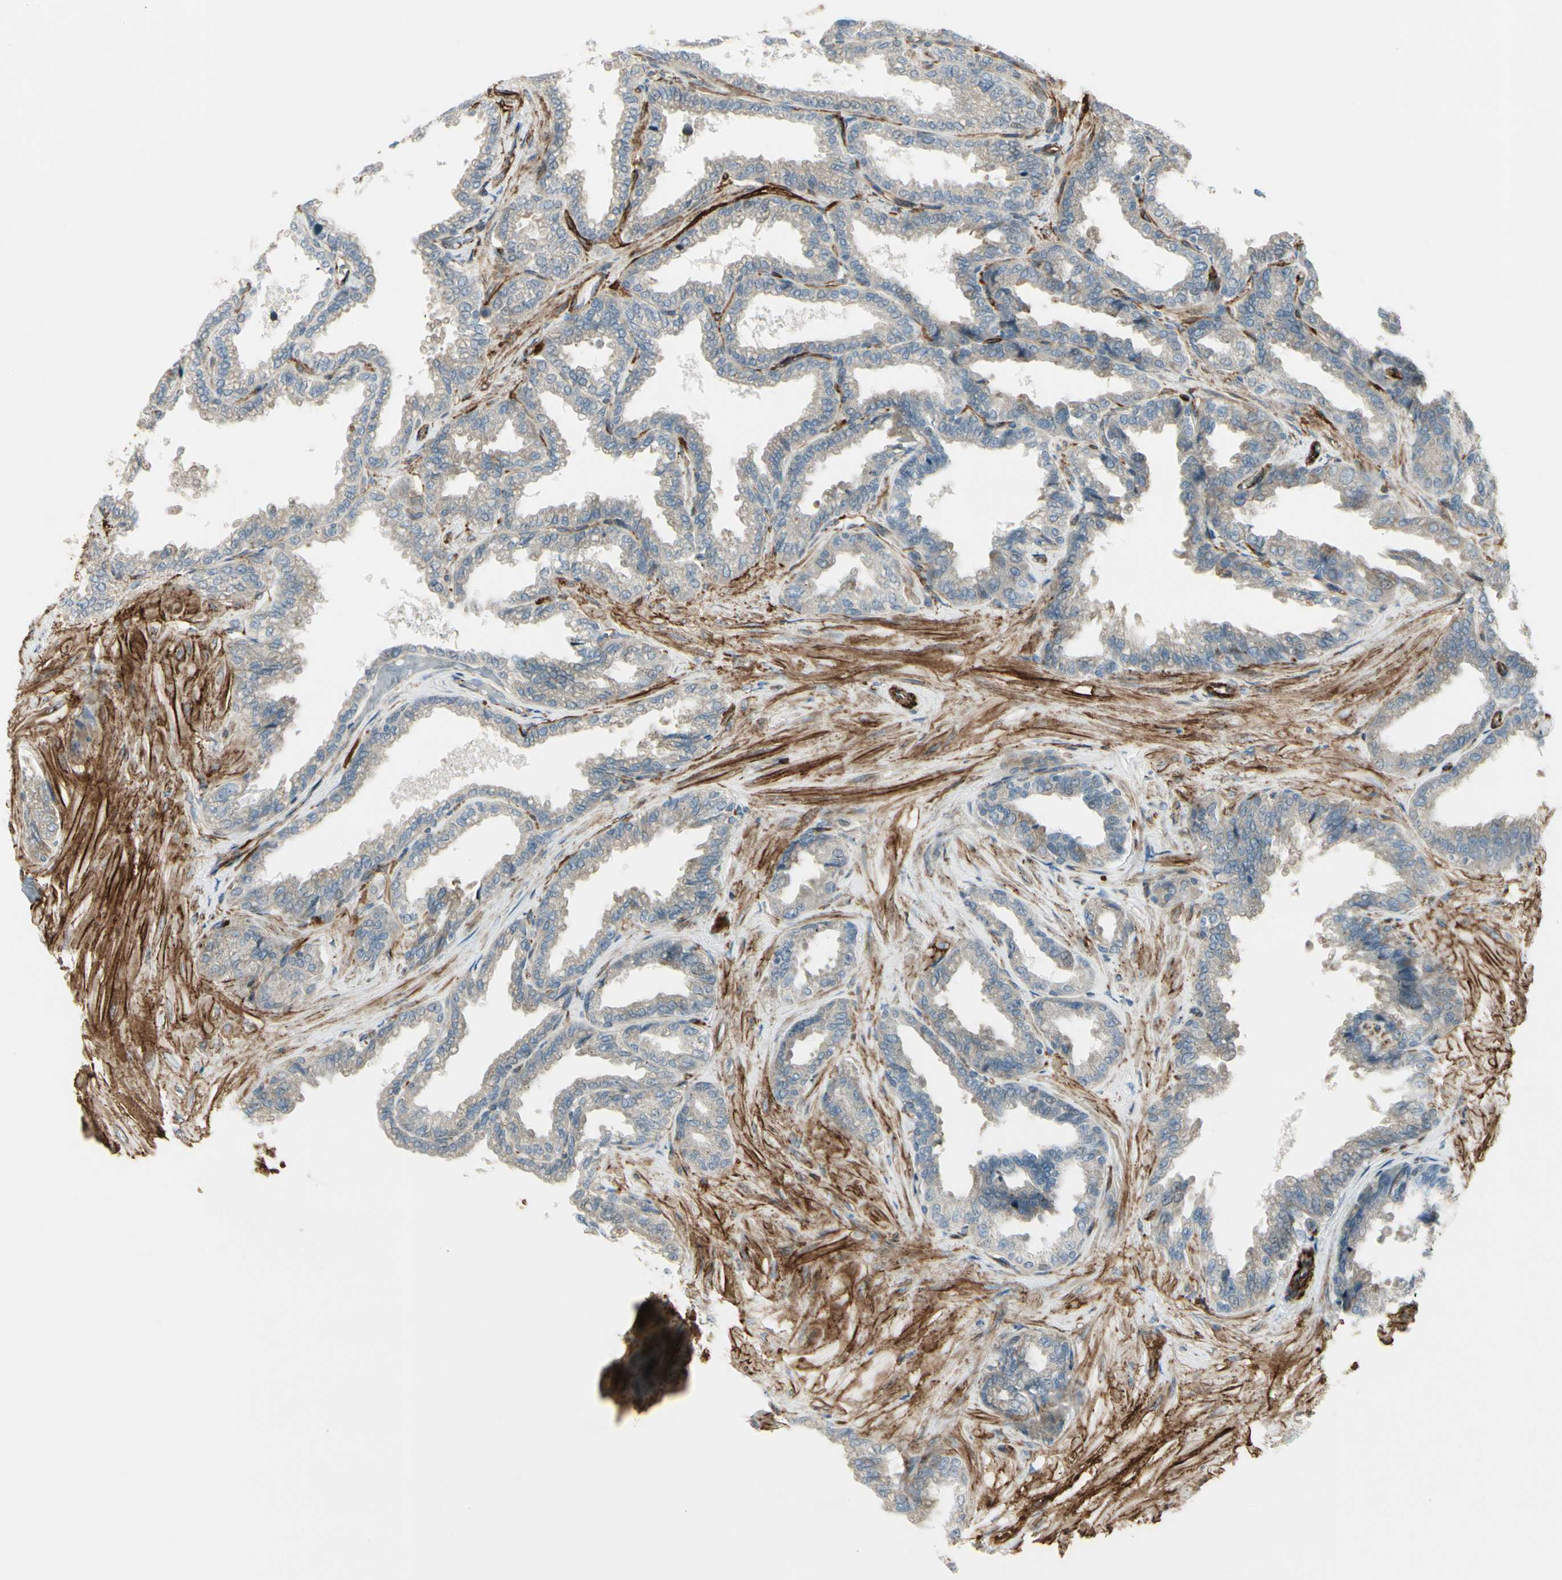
{"staining": {"intensity": "weak", "quantity": "<25%", "location": "cytoplasmic/membranous"}, "tissue": "seminal vesicle", "cell_type": "Glandular cells", "image_type": "normal", "snomed": [{"axis": "morphology", "description": "Normal tissue, NOS"}, {"axis": "topography", "description": "Seminal veicle"}], "caption": "Immunohistochemistry (IHC) micrograph of benign seminal vesicle: seminal vesicle stained with DAB (3,3'-diaminobenzidine) demonstrates no significant protein expression in glandular cells. (Stains: DAB immunohistochemistry (IHC) with hematoxylin counter stain, Microscopy: brightfield microscopy at high magnification).", "gene": "MCAM", "patient": {"sex": "male", "age": 46}}